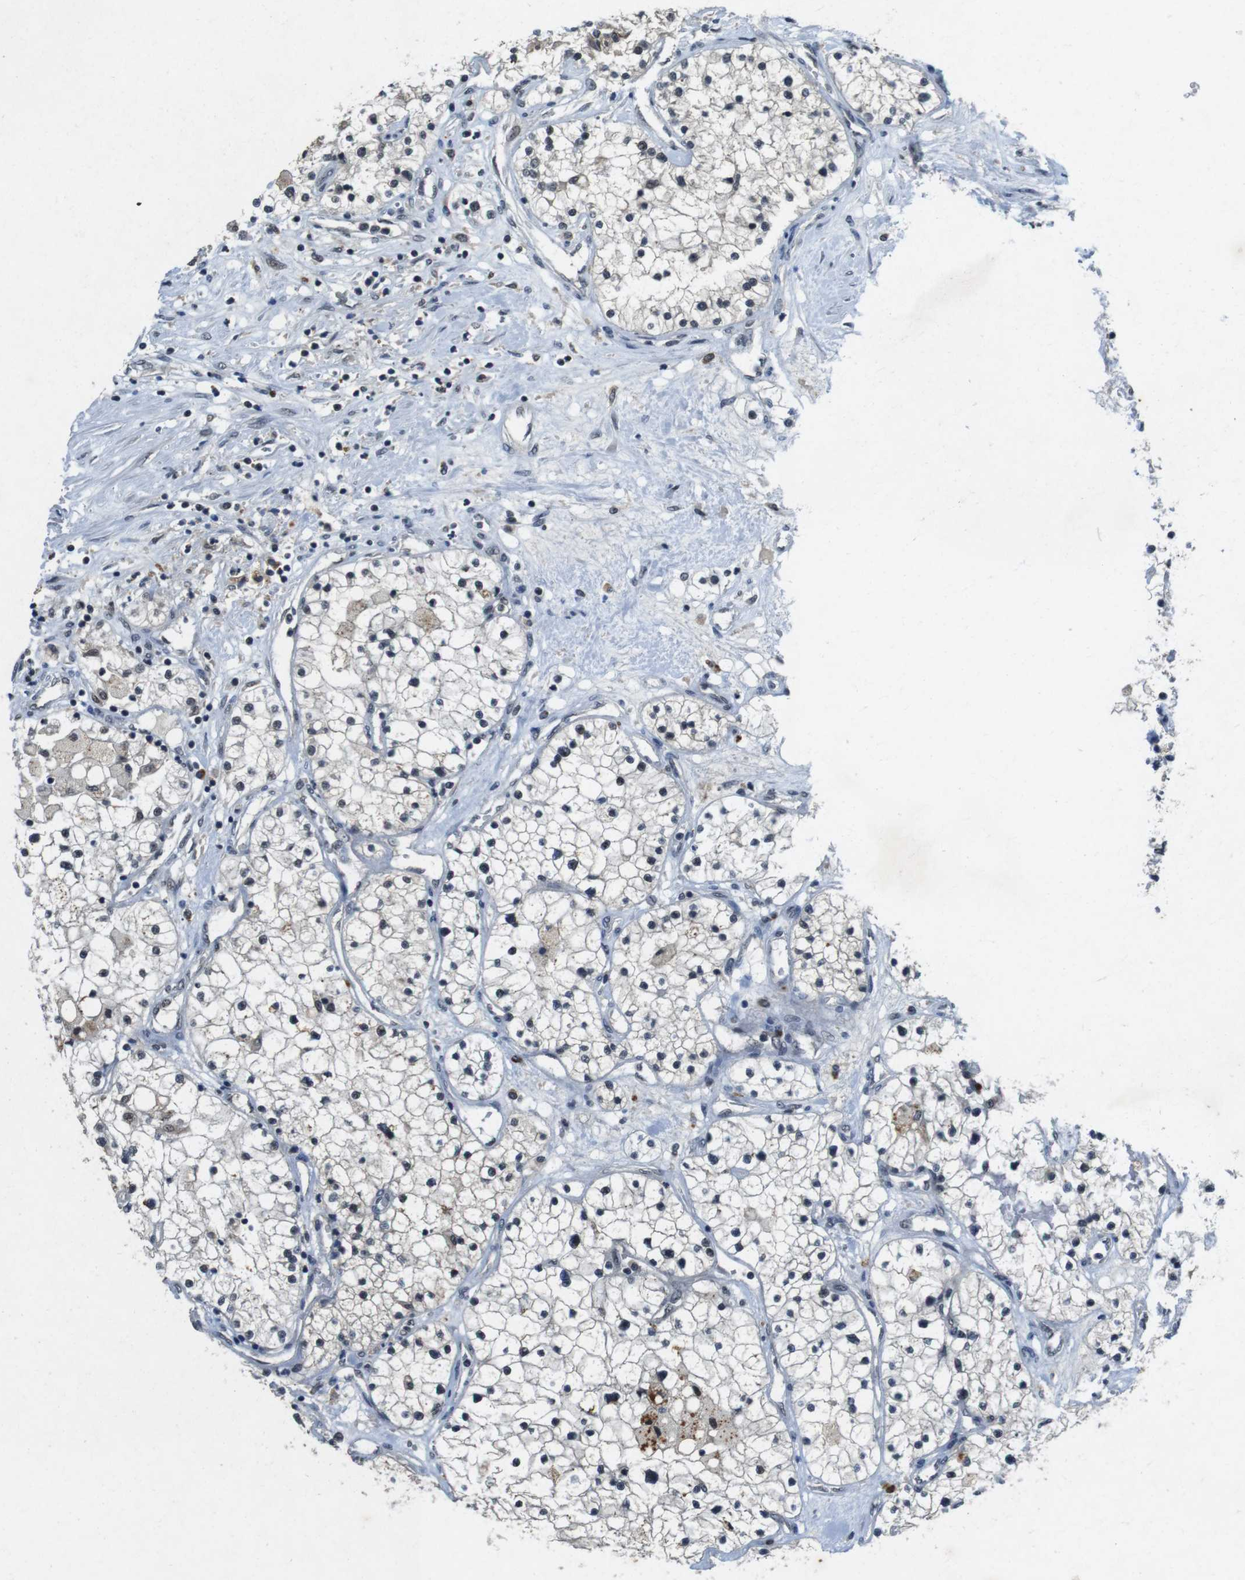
{"staining": {"intensity": "weak", "quantity": "25%-75%", "location": "cytoplasmic/membranous"}, "tissue": "renal cancer", "cell_type": "Tumor cells", "image_type": "cancer", "snomed": [{"axis": "morphology", "description": "Adenocarcinoma, NOS"}, {"axis": "topography", "description": "Kidney"}], "caption": "The photomicrograph reveals immunohistochemical staining of renal cancer. There is weak cytoplasmic/membranous positivity is seen in approximately 25%-75% of tumor cells.", "gene": "USP7", "patient": {"sex": "male", "age": 68}}